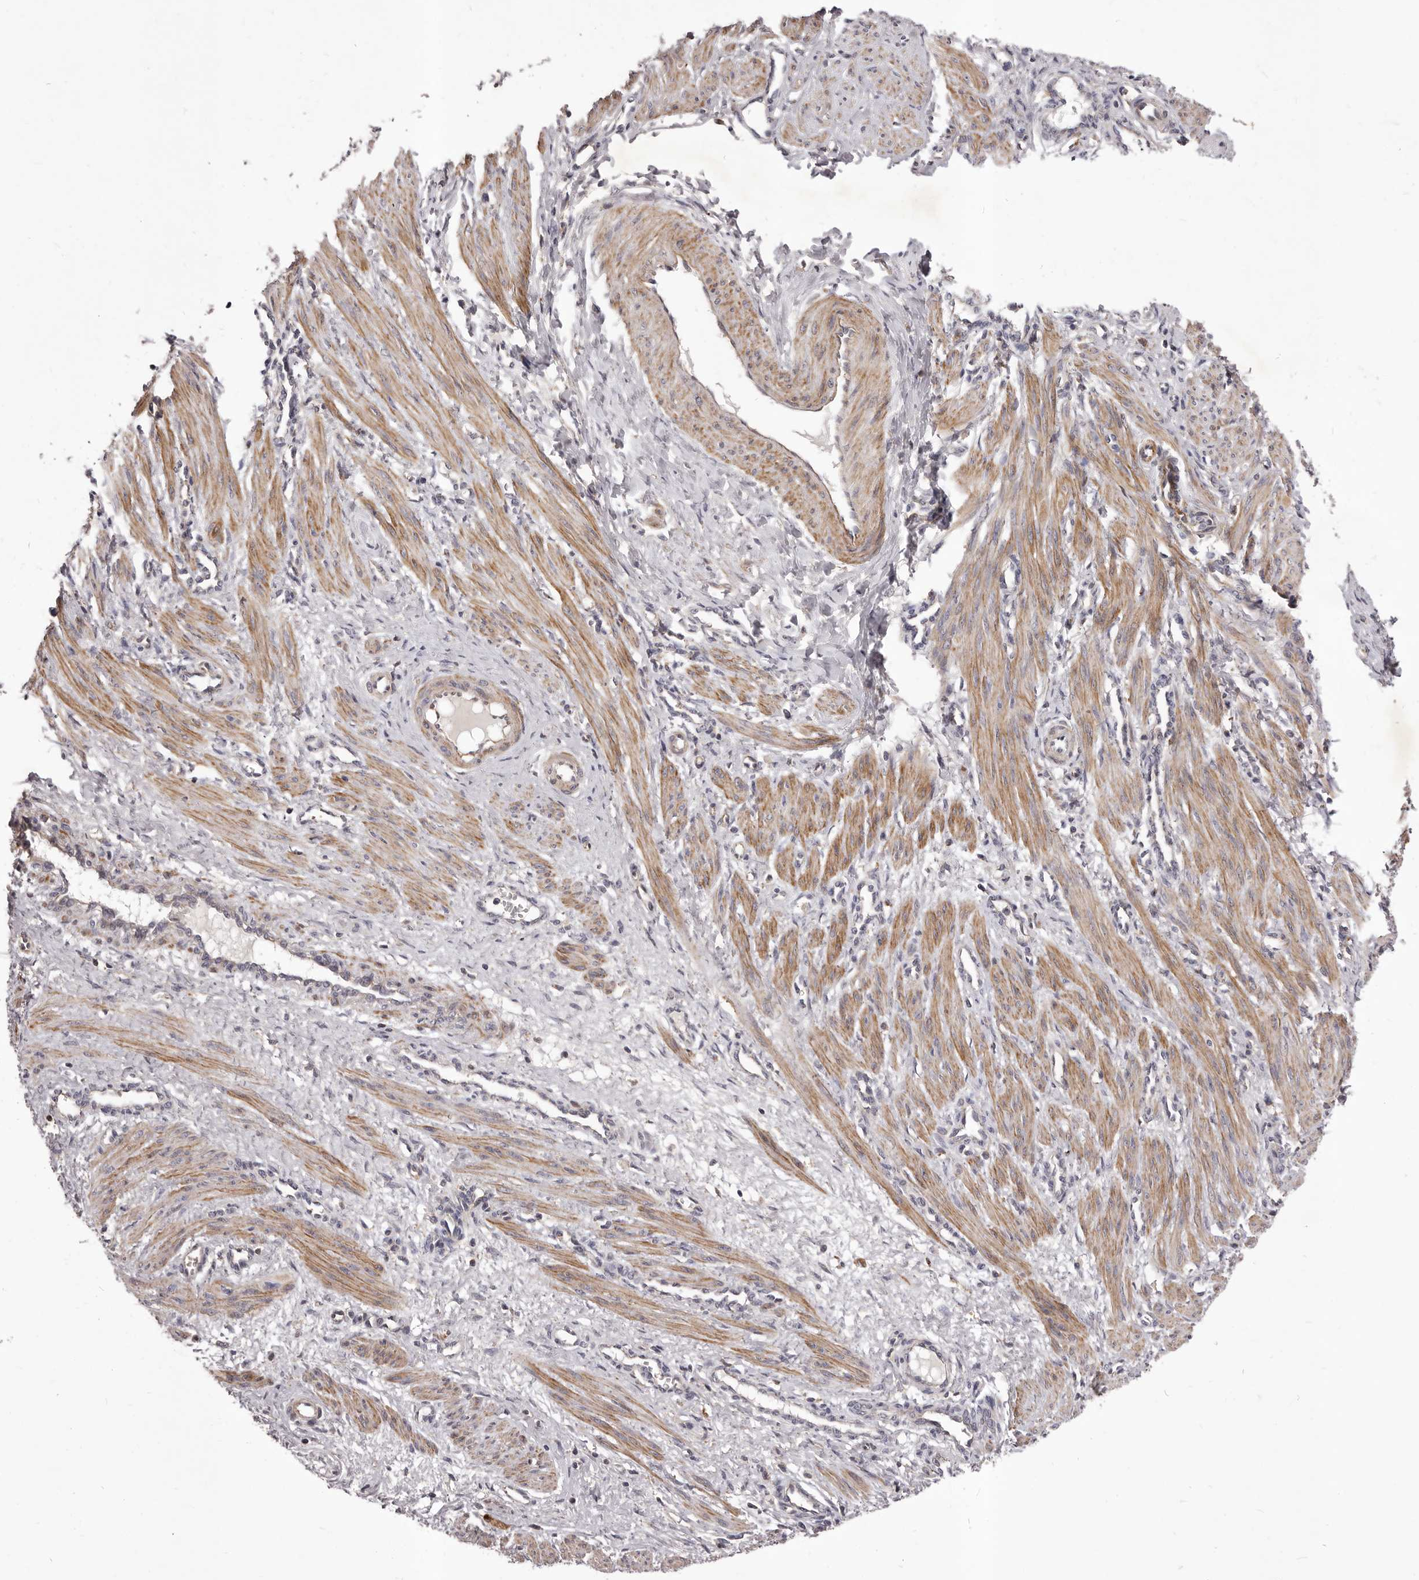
{"staining": {"intensity": "moderate", "quantity": ">75%", "location": "cytoplasmic/membranous"}, "tissue": "smooth muscle", "cell_type": "Smooth muscle cells", "image_type": "normal", "snomed": [{"axis": "morphology", "description": "Normal tissue, NOS"}, {"axis": "topography", "description": "Endometrium"}], "caption": "Immunohistochemistry (IHC) photomicrograph of unremarkable smooth muscle stained for a protein (brown), which demonstrates medium levels of moderate cytoplasmic/membranous staining in approximately >75% of smooth muscle cells.", "gene": "ALPK1", "patient": {"sex": "female", "age": 33}}